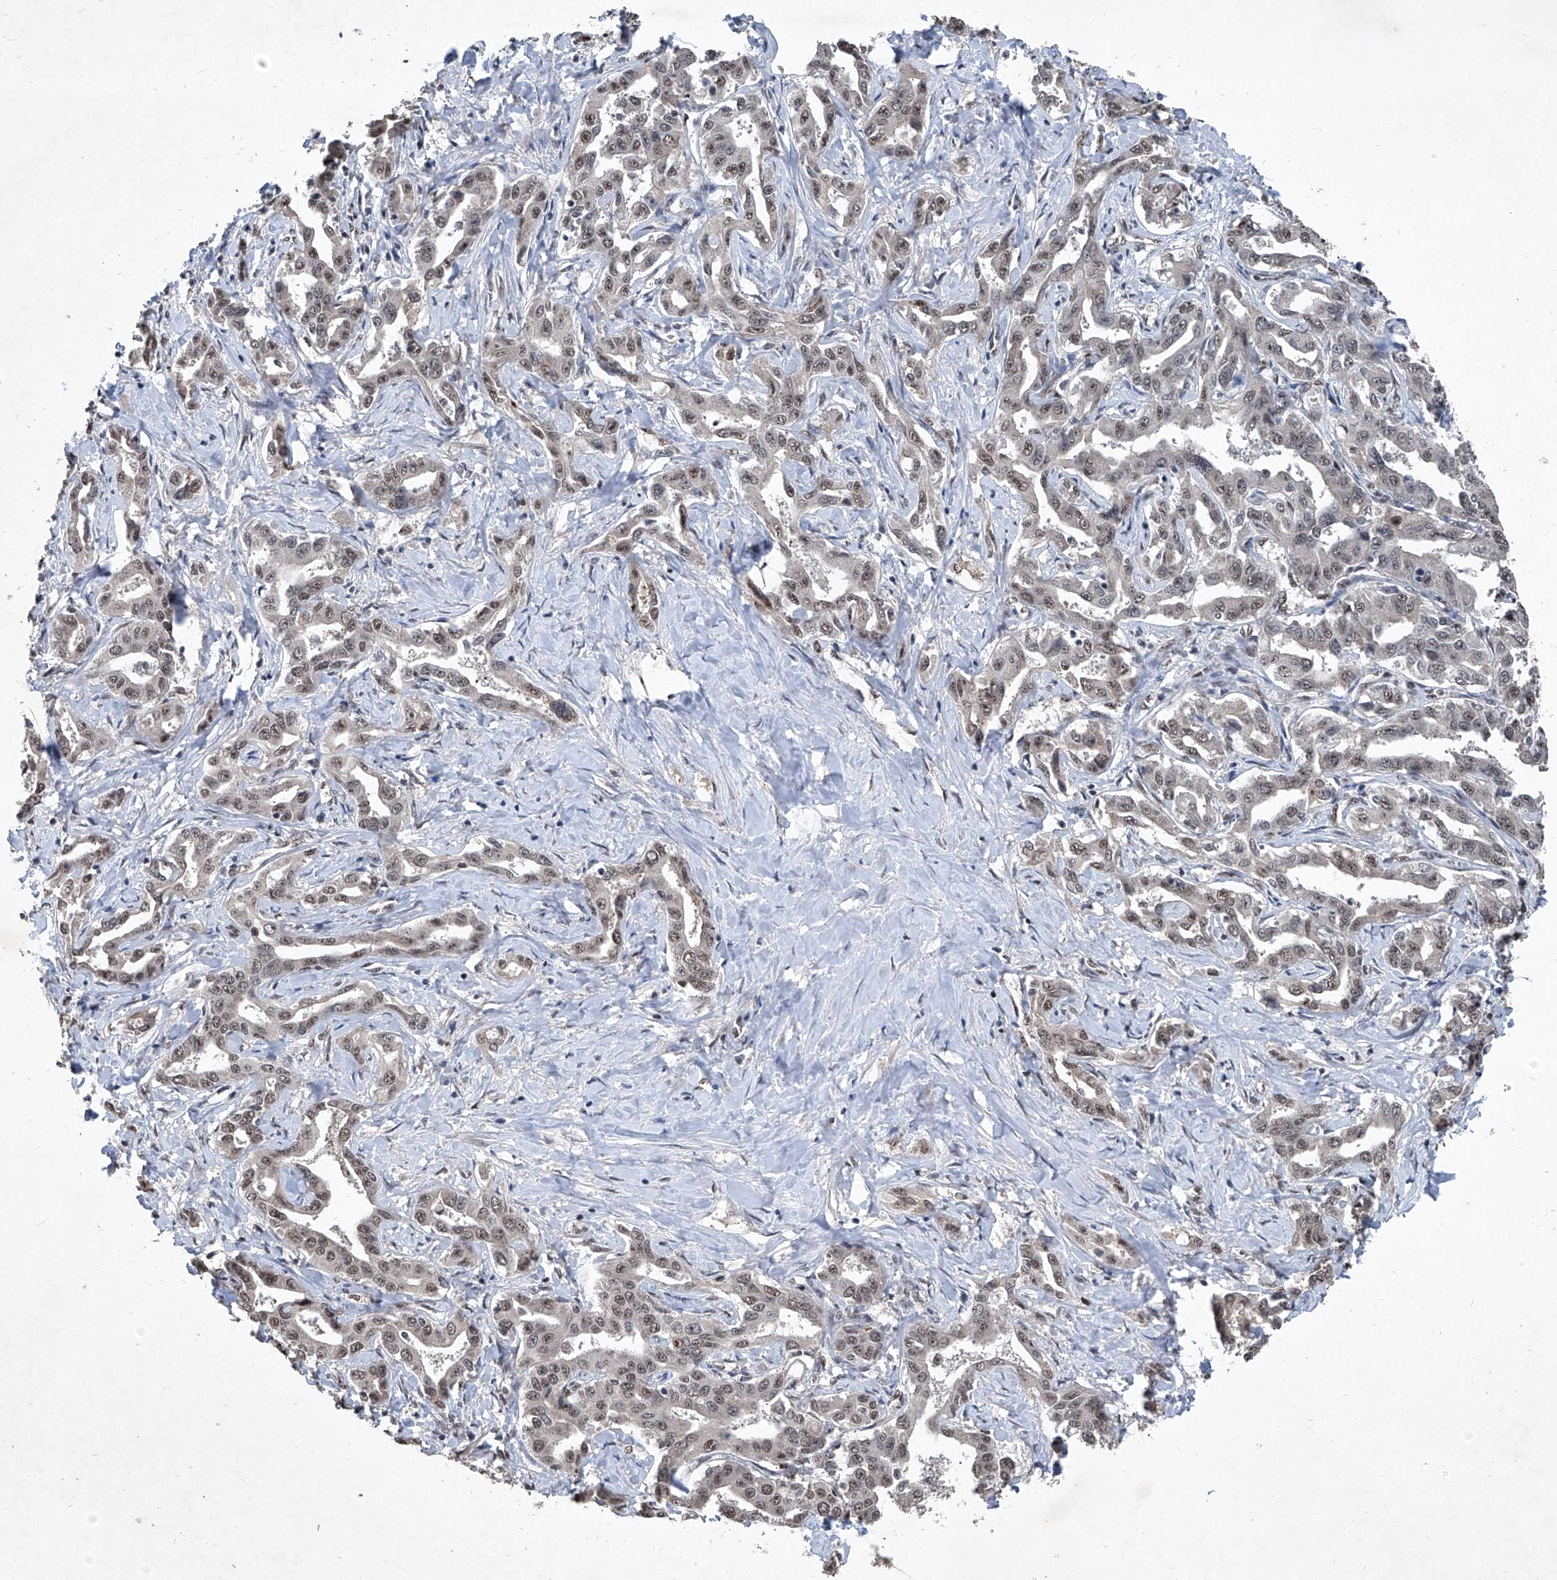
{"staining": {"intensity": "weak", "quantity": ">75%", "location": "nuclear"}, "tissue": "liver cancer", "cell_type": "Tumor cells", "image_type": "cancer", "snomed": [{"axis": "morphology", "description": "Cholangiocarcinoma"}, {"axis": "topography", "description": "Liver"}], "caption": "Human liver cholangiocarcinoma stained for a protein (brown) demonstrates weak nuclear positive positivity in about >75% of tumor cells.", "gene": "DDX39B", "patient": {"sex": "male", "age": 59}}